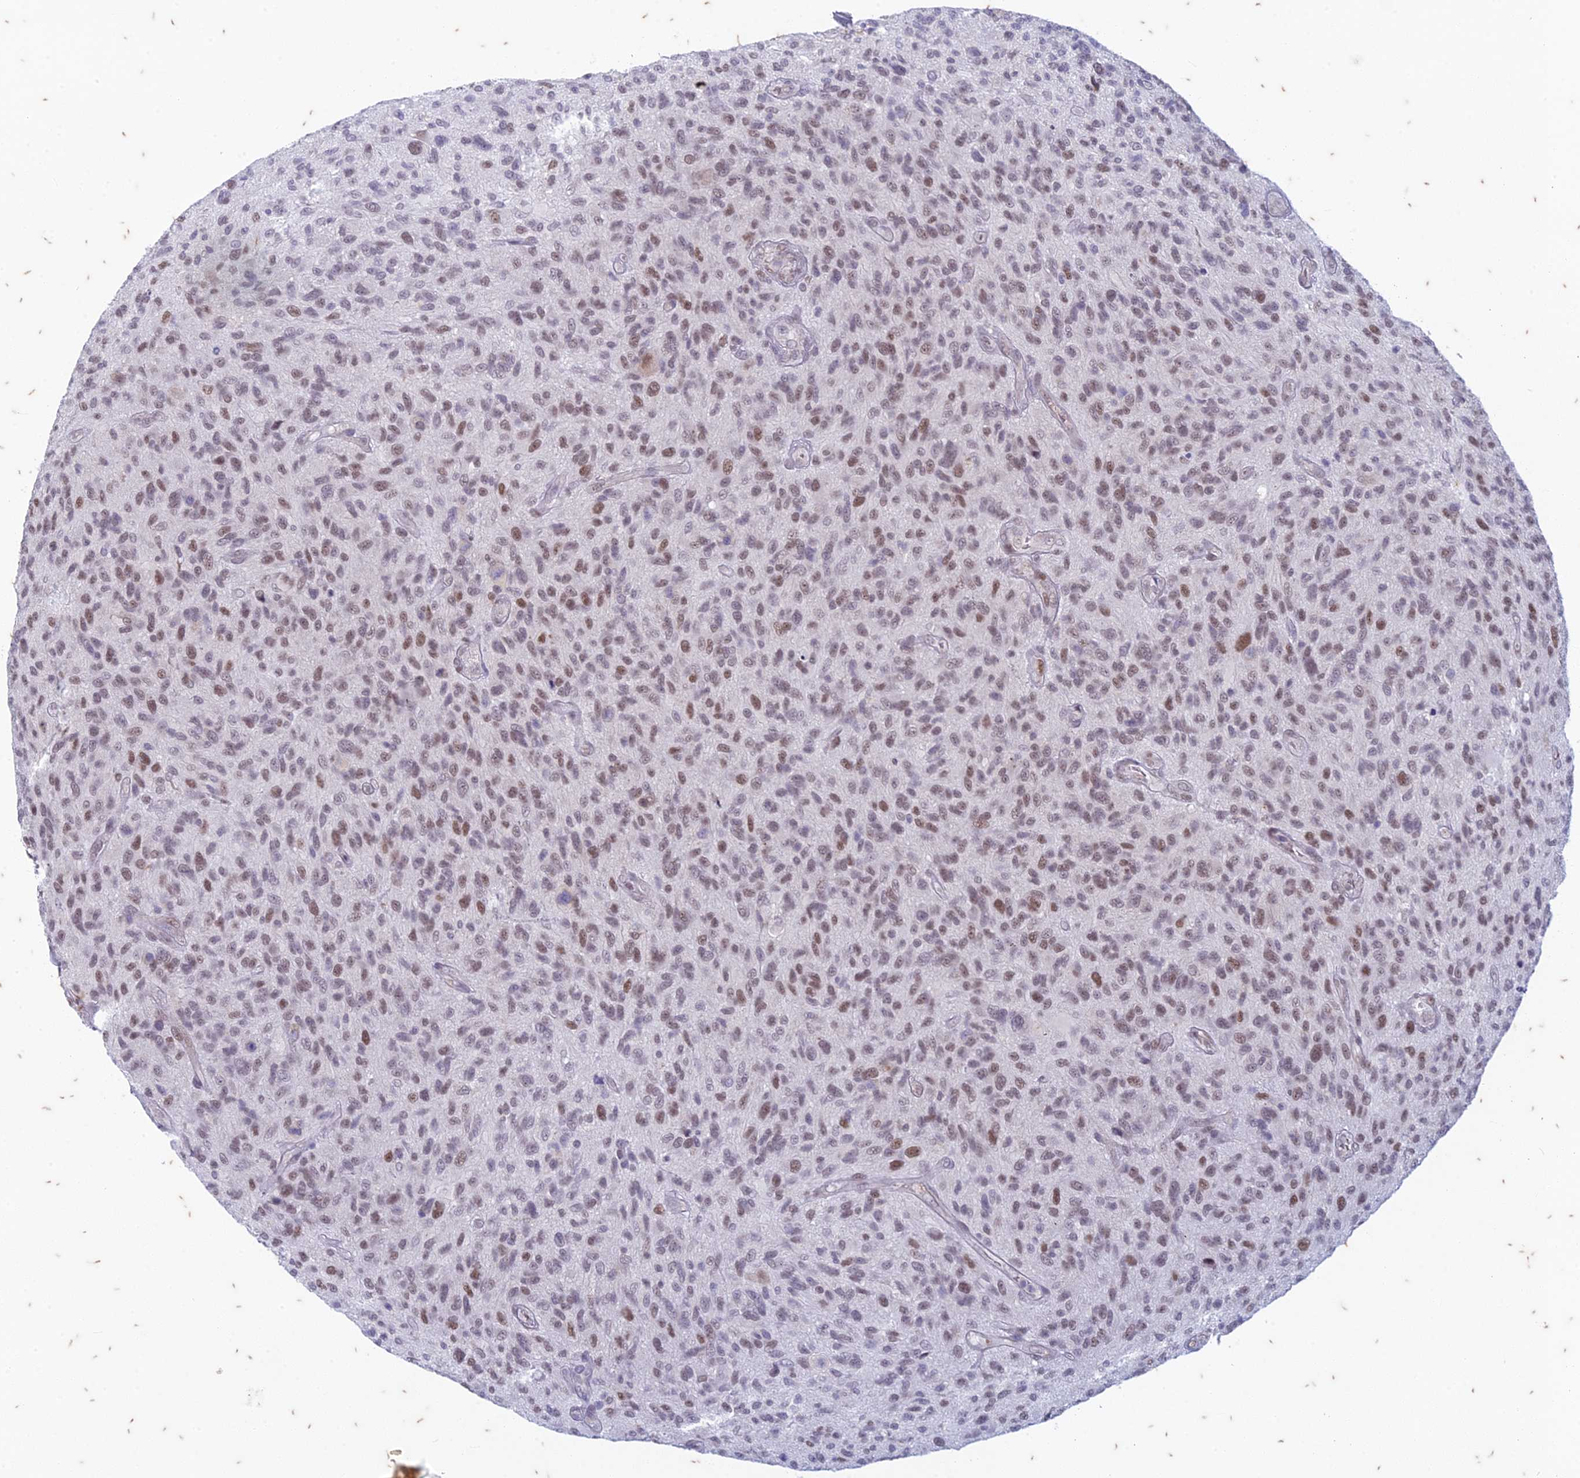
{"staining": {"intensity": "moderate", "quantity": "25%-75%", "location": "nuclear"}, "tissue": "glioma", "cell_type": "Tumor cells", "image_type": "cancer", "snomed": [{"axis": "morphology", "description": "Glioma, malignant, High grade"}, {"axis": "topography", "description": "Brain"}], "caption": "Protein staining of glioma tissue reveals moderate nuclear expression in approximately 25%-75% of tumor cells.", "gene": "PABPN1L", "patient": {"sex": "male", "age": 47}}